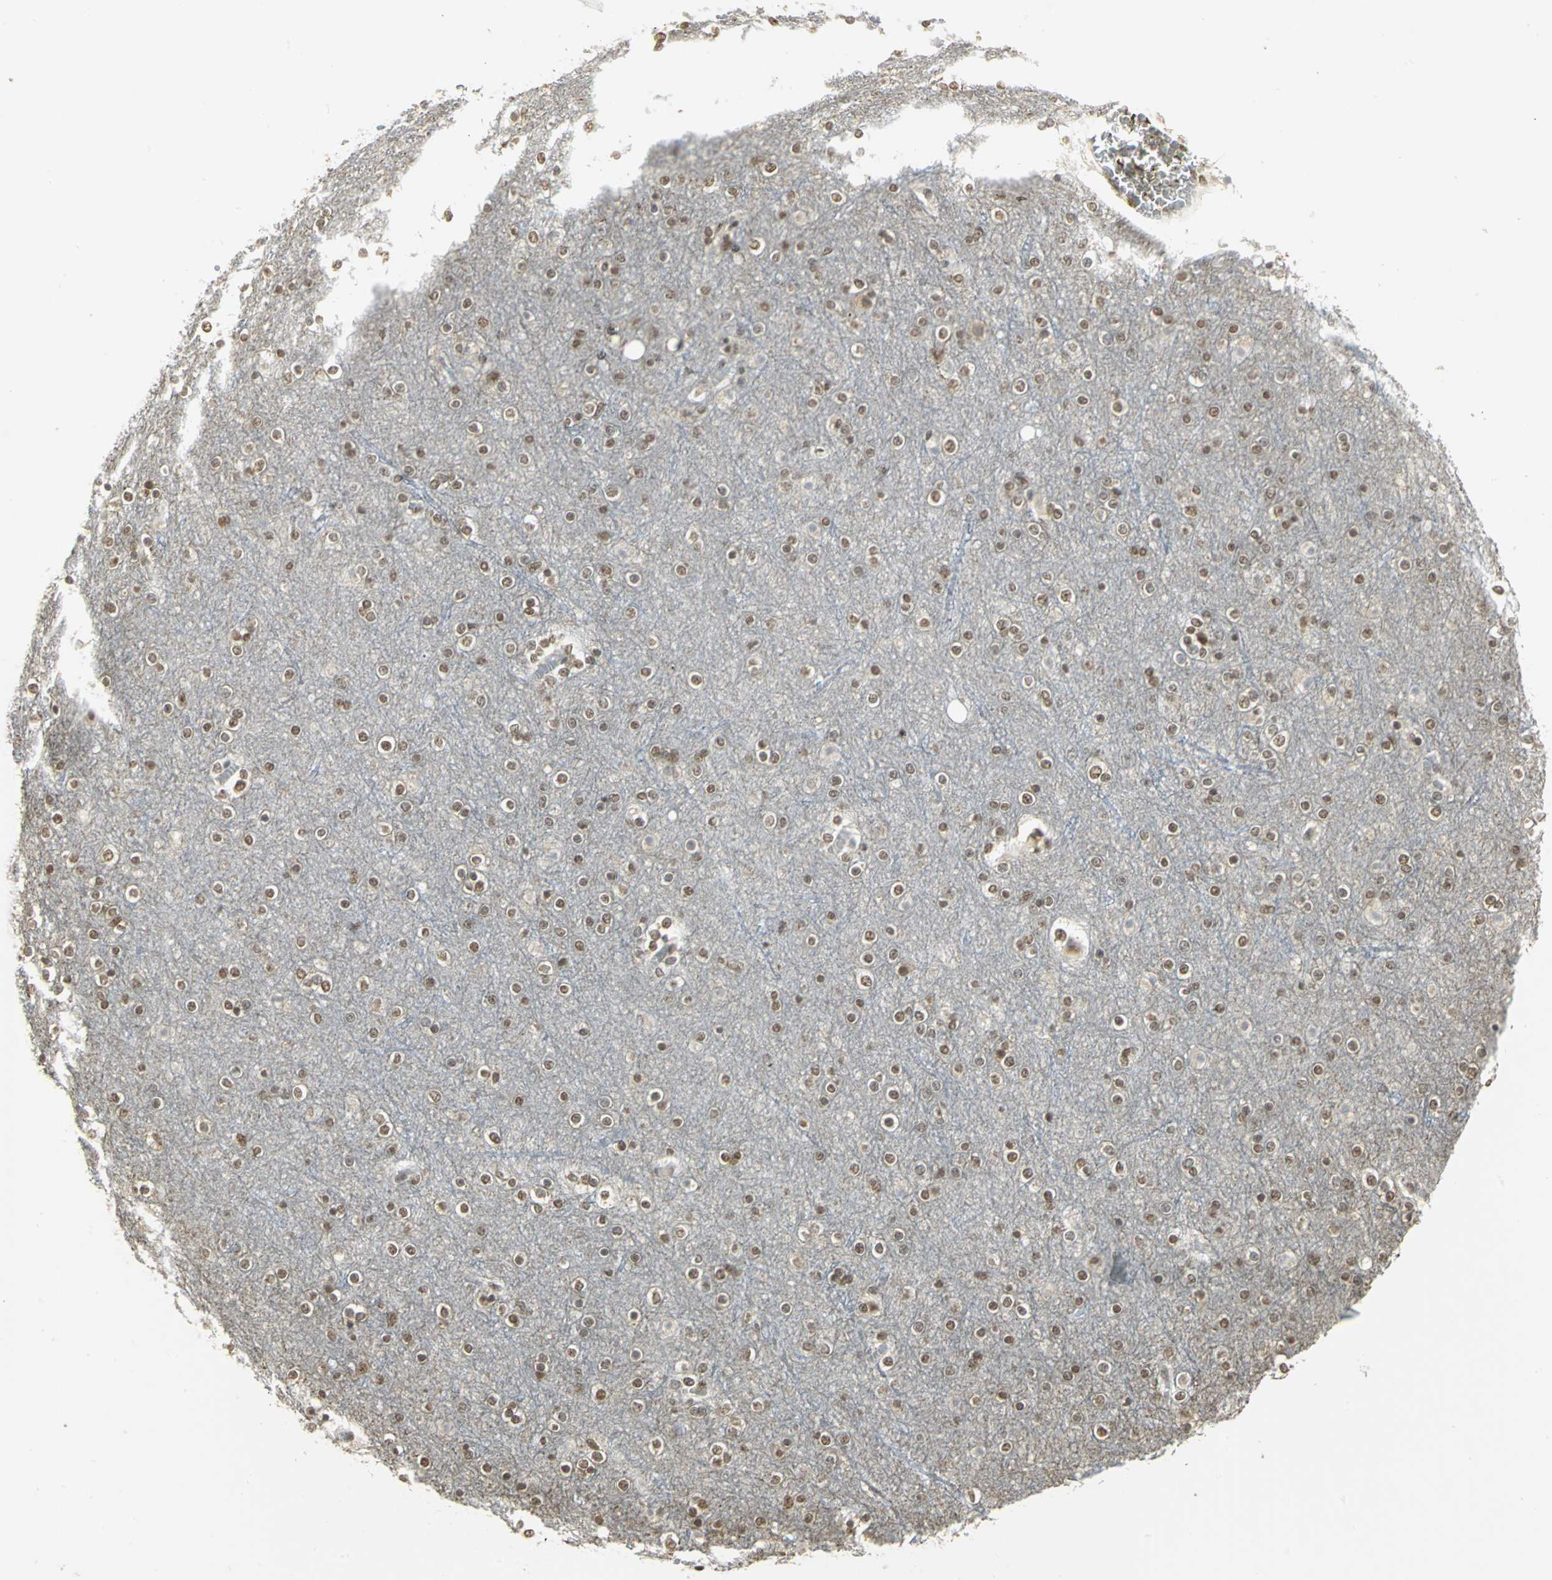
{"staining": {"intensity": "negative", "quantity": "none", "location": "none"}, "tissue": "cerebral cortex", "cell_type": "Endothelial cells", "image_type": "normal", "snomed": [{"axis": "morphology", "description": "Normal tissue, NOS"}, {"axis": "topography", "description": "Cerebral cortex"}], "caption": "Immunohistochemistry (IHC) of benign cerebral cortex displays no positivity in endothelial cells. Brightfield microscopy of immunohistochemistry (IHC) stained with DAB (3,3'-diaminobenzidine) (brown) and hematoxylin (blue), captured at high magnification.", "gene": "CBX3", "patient": {"sex": "female", "age": 54}}